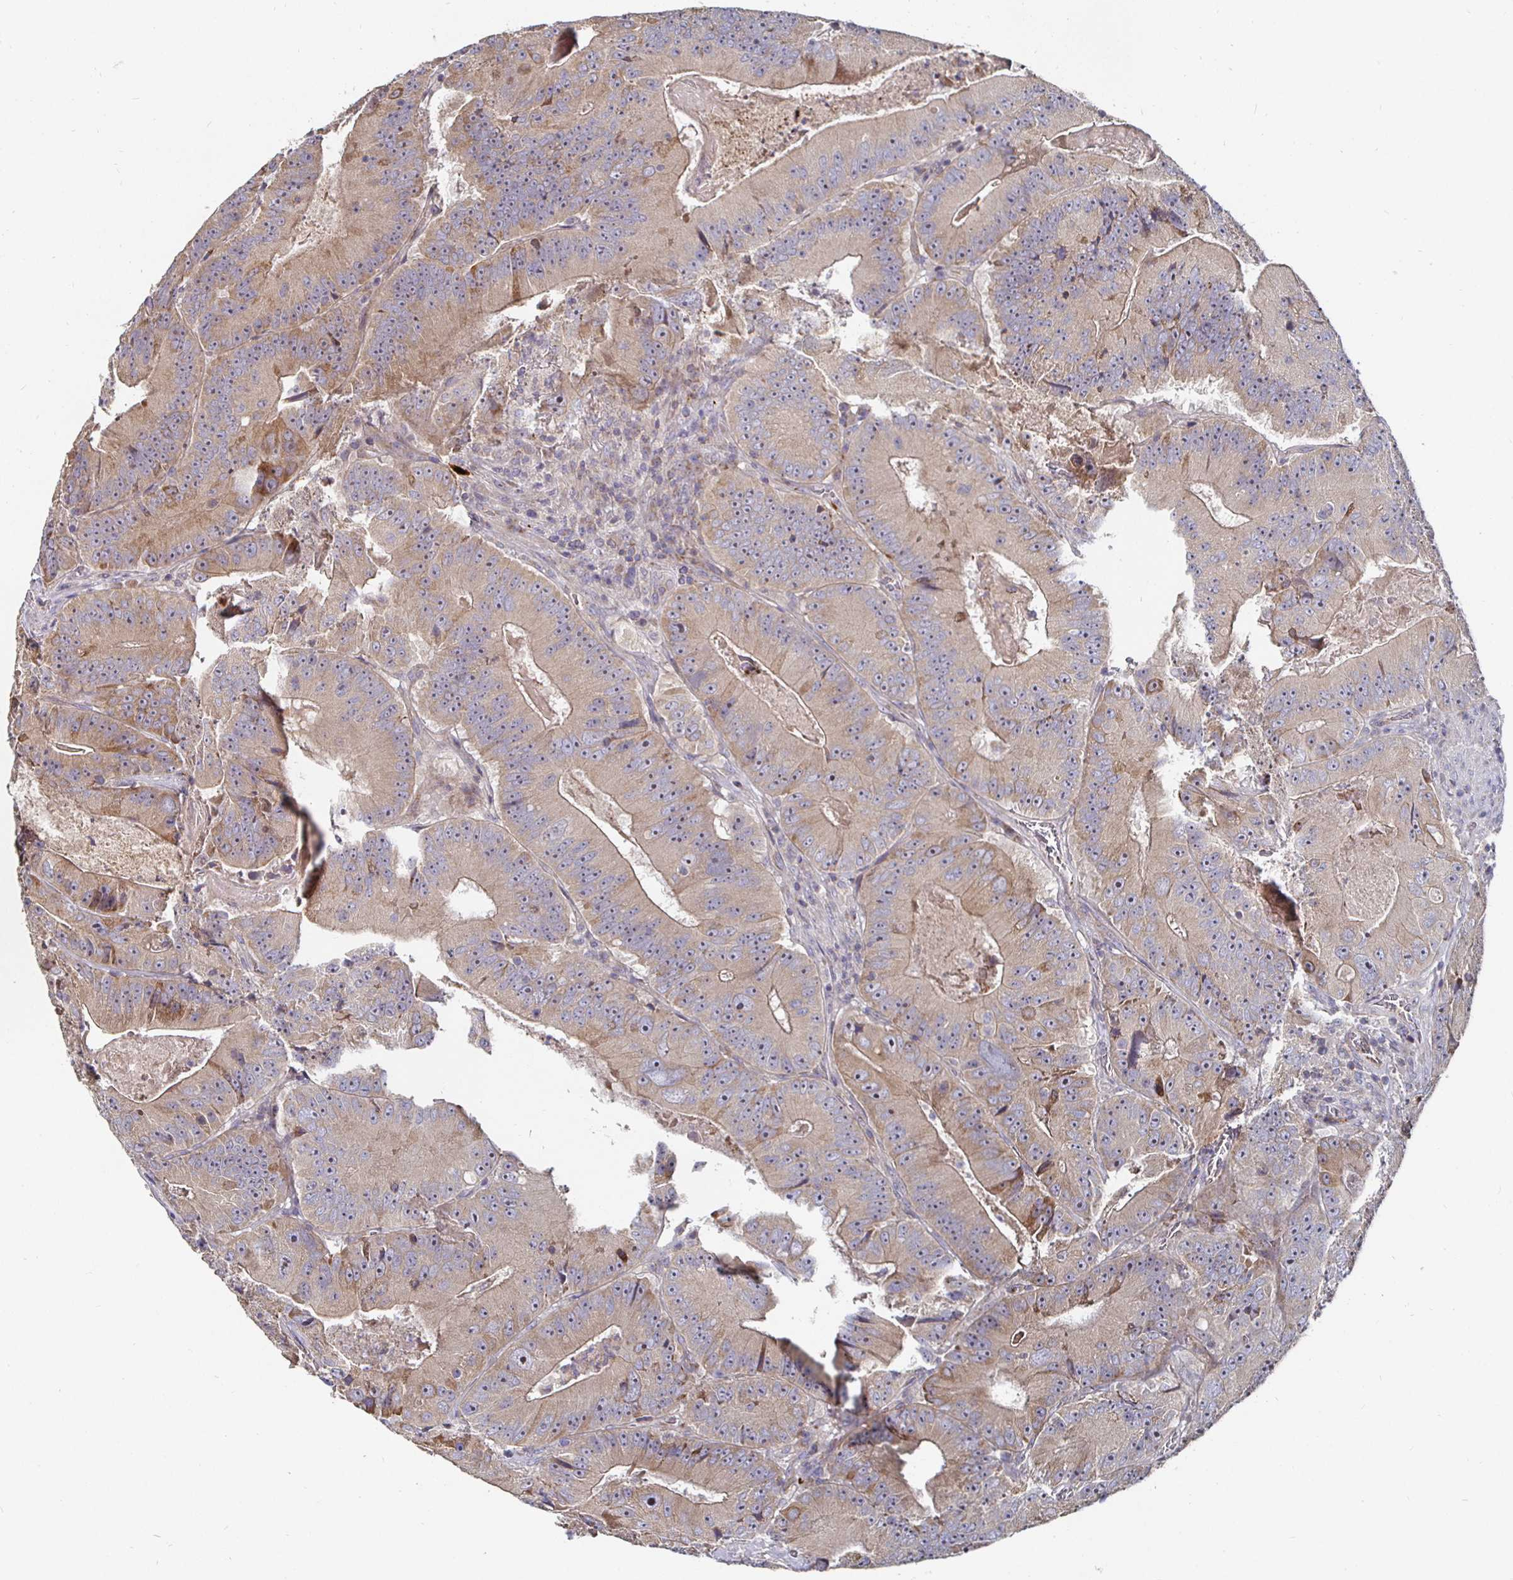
{"staining": {"intensity": "moderate", "quantity": ">75%", "location": "cytoplasmic/membranous"}, "tissue": "colorectal cancer", "cell_type": "Tumor cells", "image_type": "cancer", "snomed": [{"axis": "morphology", "description": "Adenocarcinoma, NOS"}, {"axis": "topography", "description": "Colon"}], "caption": "Moderate cytoplasmic/membranous staining for a protein is identified in approximately >75% of tumor cells of adenocarcinoma (colorectal) using immunohistochemistry (IHC).", "gene": "NRSN1", "patient": {"sex": "female", "age": 86}}